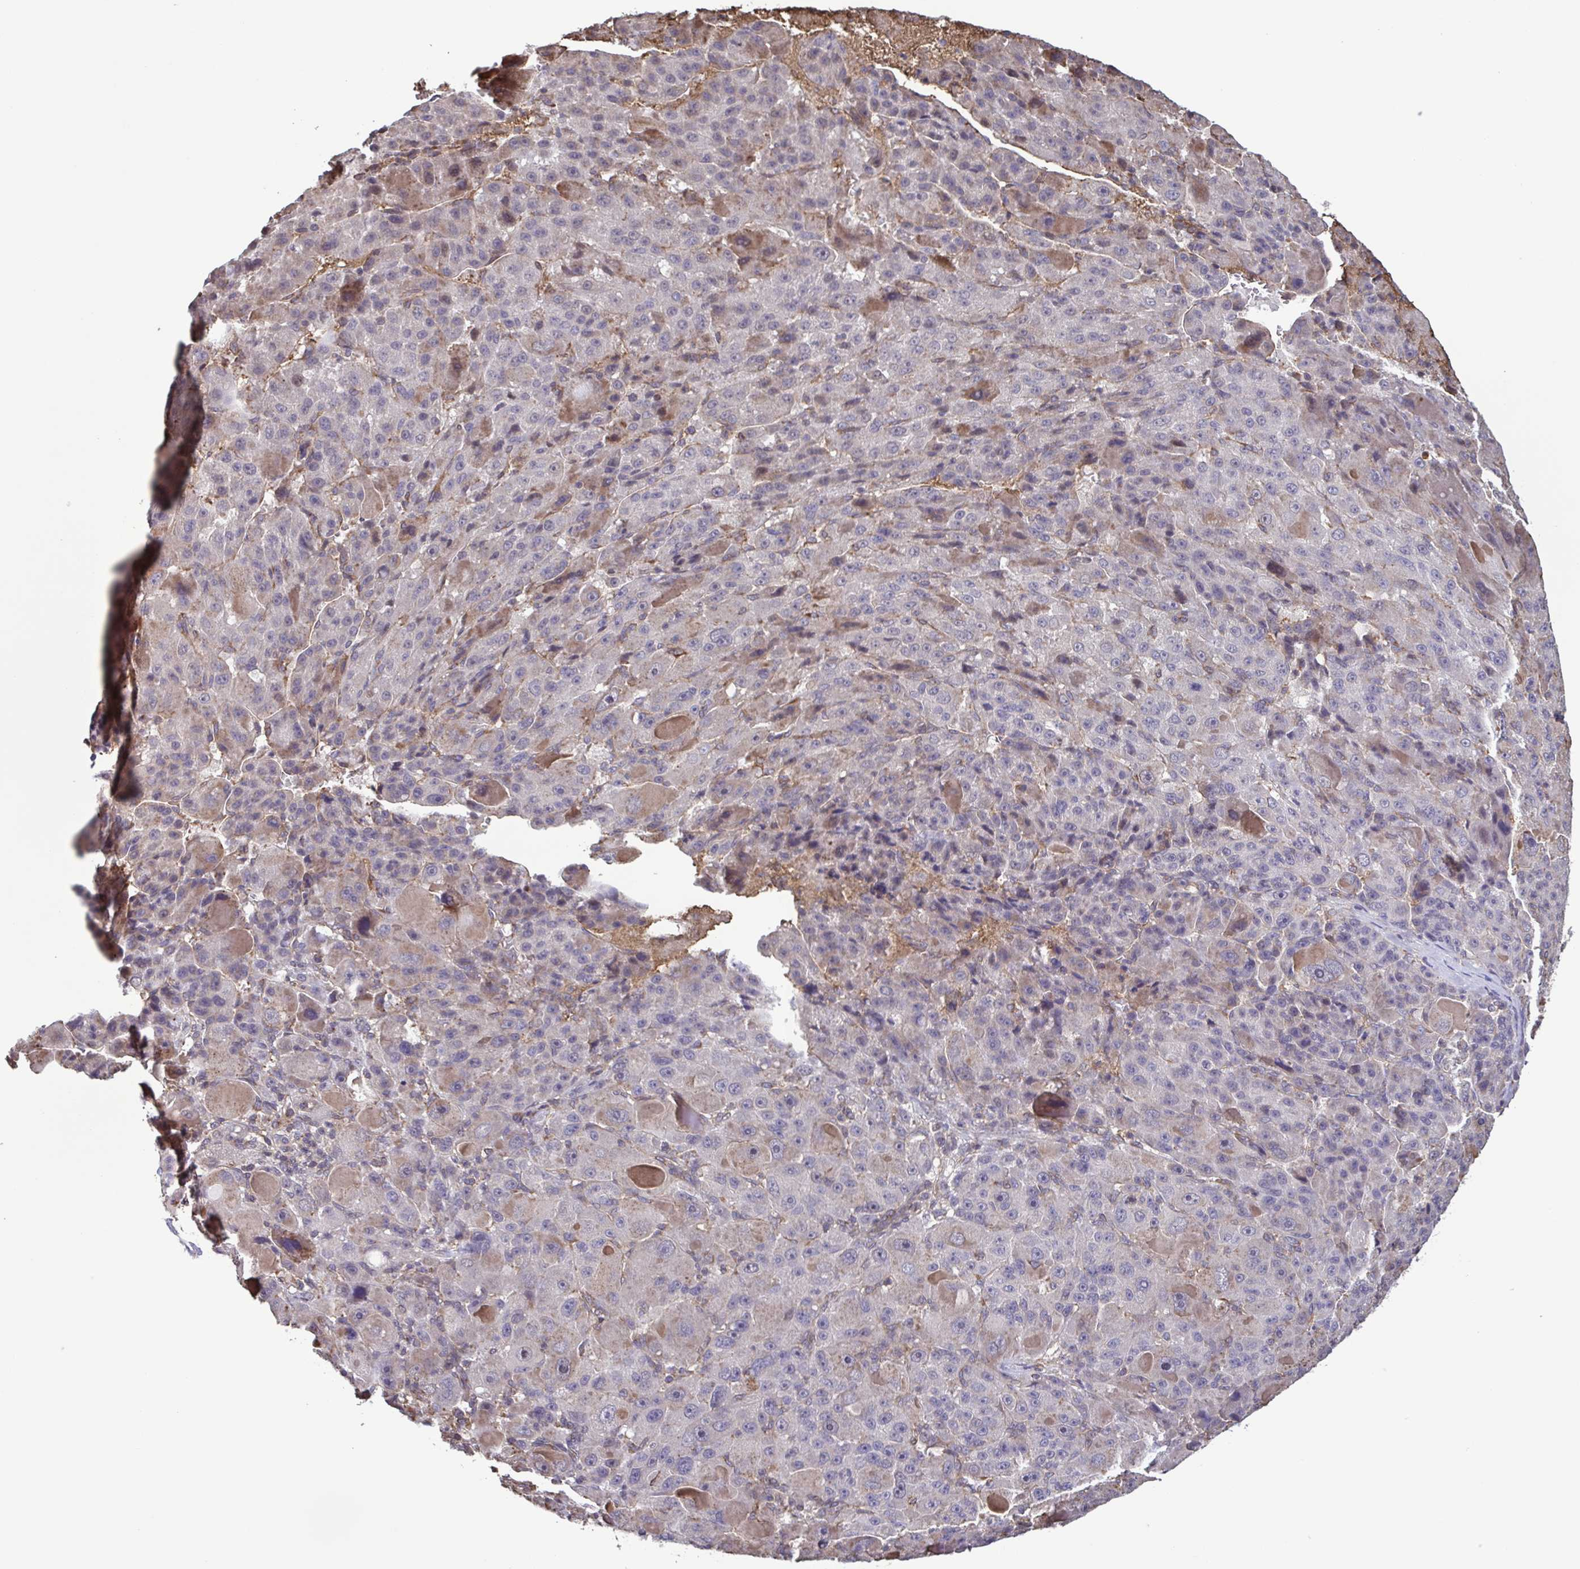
{"staining": {"intensity": "weak", "quantity": "<25%", "location": "cytoplasmic/membranous"}, "tissue": "liver cancer", "cell_type": "Tumor cells", "image_type": "cancer", "snomed": [{"axis": "morphology", "description": "Carcinoma, Hepatocellular, NOS"}, {"axis": "topography", "description": "Liver"}], "caption": "Immunohistochemical staining of liver cancer (hepatocellular carcinoma) shows no significant positivity in tumor cells. (Brightfield microscopy of DAB immunohistochemistry (IHC) at high magnification).", "gene": "ZNF200", "patient": {"sex": "male", "age": 76}}